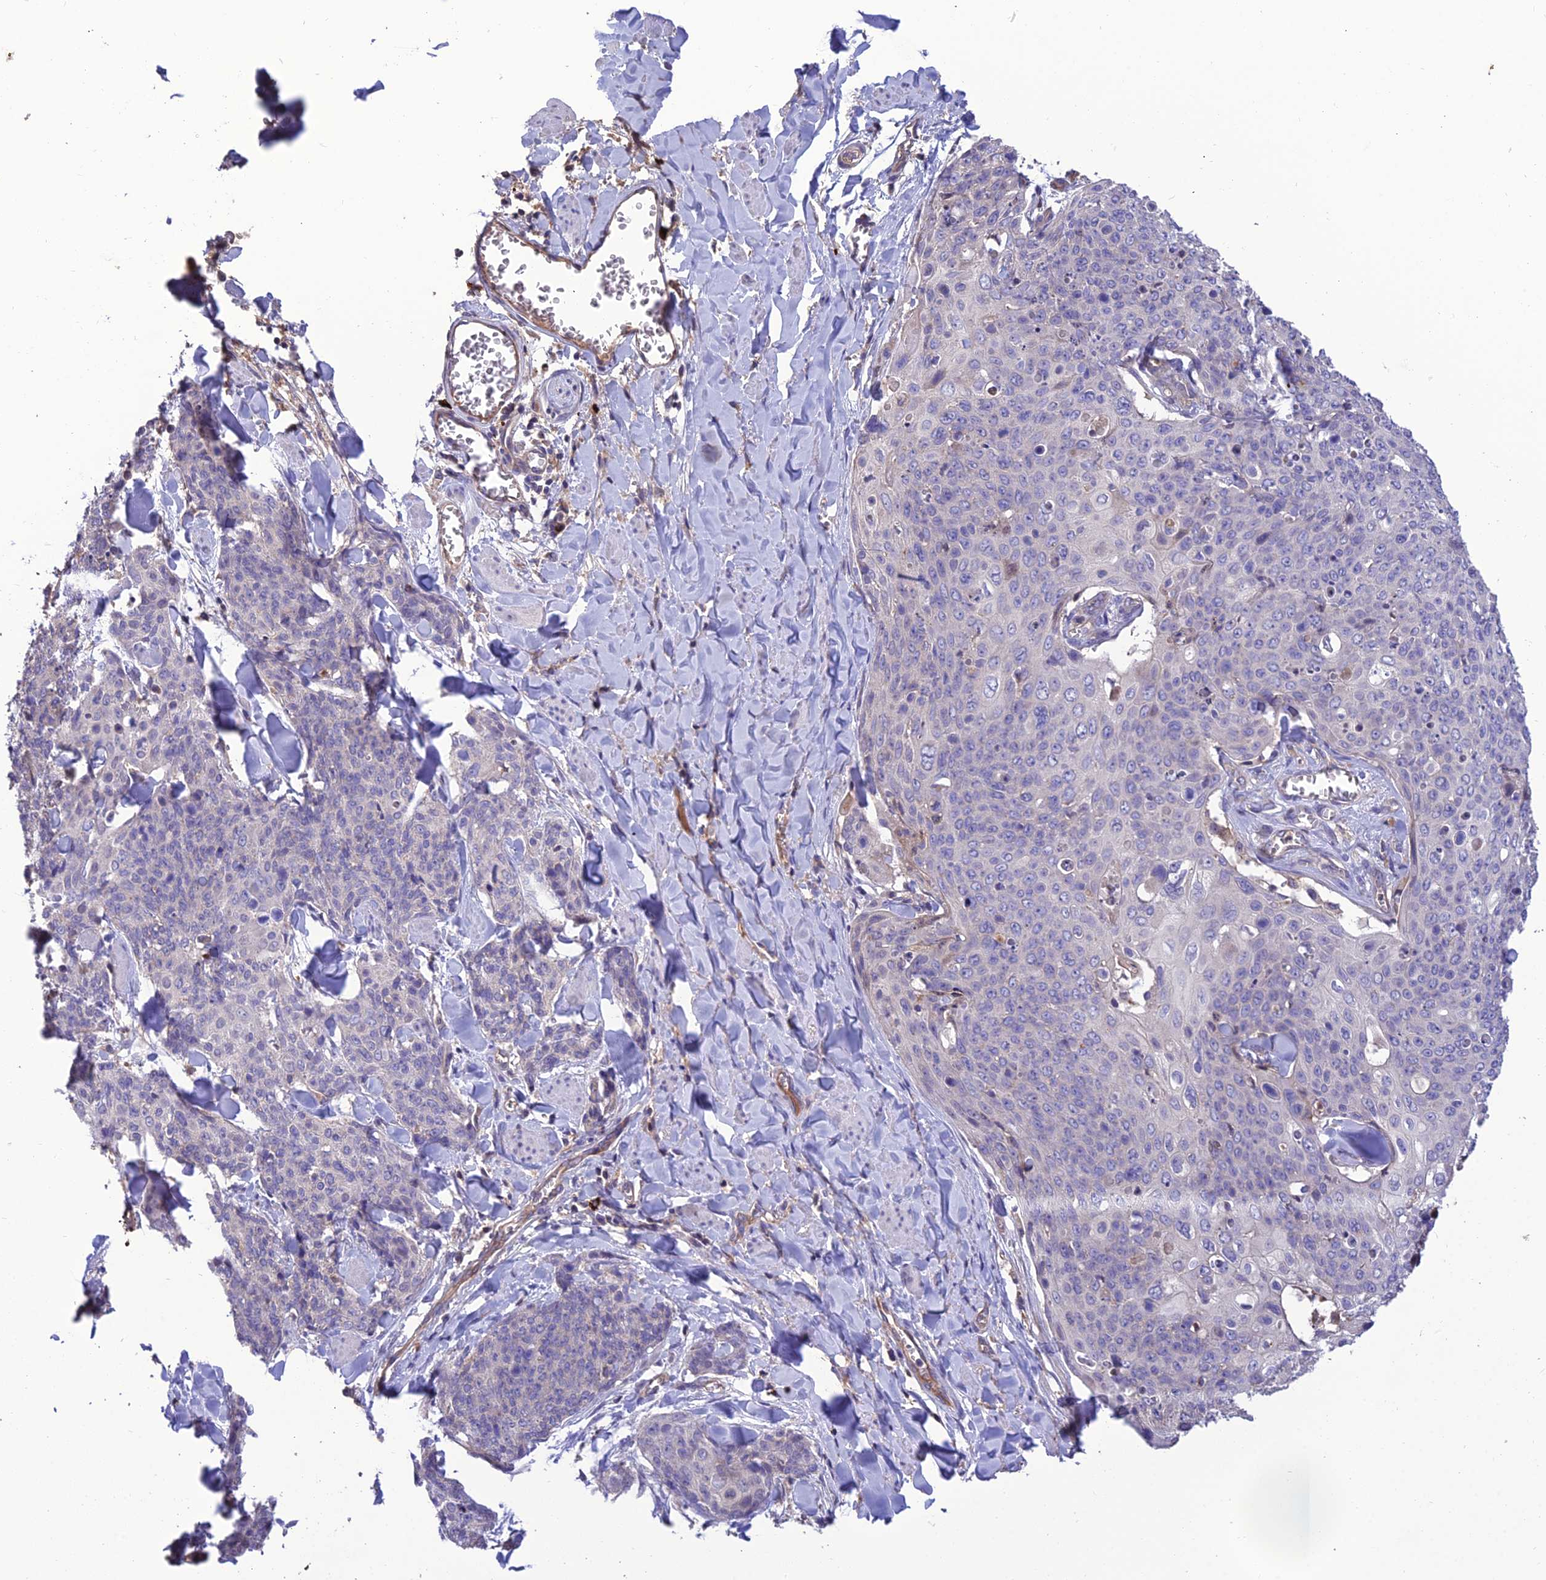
{"staining": {"intensity": "negative", "quantity": "none", "location": "none"}, "tissue": "skin cancer", "cell_type": "Tumor cells", "image_type": "cancer", "snomed": [{"axis": "morphology", "description": "Squamous cell carcinoma, NOS"}, {"axis": "topography", "description": "Skin"}, {"axis": "topography", "description": "Vulva"}], "caption": "This is an immunohistochemistry micrograph of skin cancer. There is no staining in tumor cells.", "gene": "MIOS", "patient": {"sex": "female", "age": 85}}